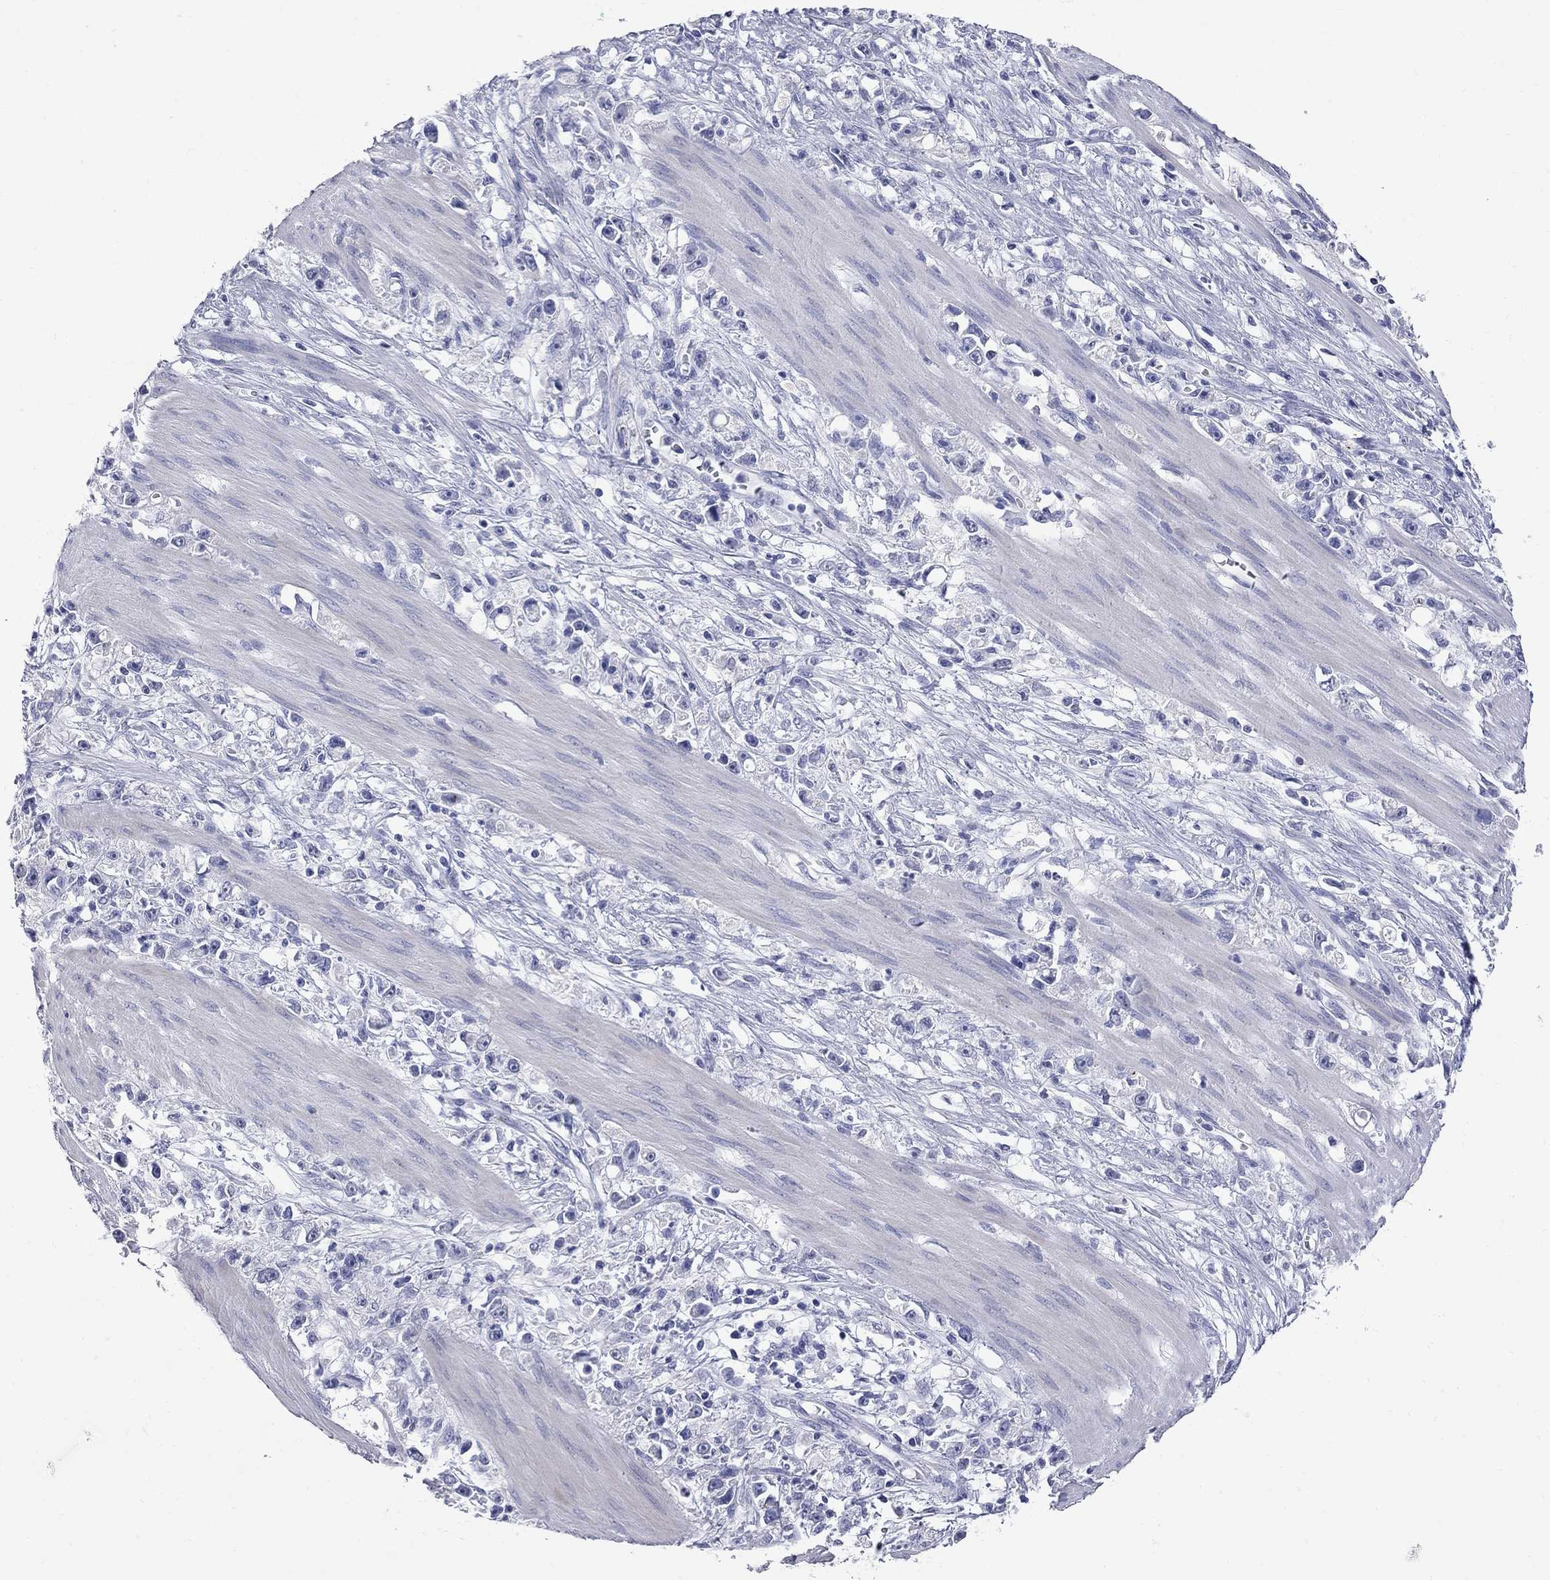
{"staining": {"intensity": "negative", "quantity": "none", "location": "none"}, "tissue": "stomach cancer", "cell_type": "Tumor cells", "image_type": "cancer", "snomed": [{"axis": "morphology", "description": "Adenocarcinoma, NOS"}, {"axis": "topography", "description": "Stomach"}], "caption": "Tumor cells show no significant positivity in adenocarcinoma (stomach).", "gene": "FAM221B", "patient": {"sex": "female", "age": 59}}